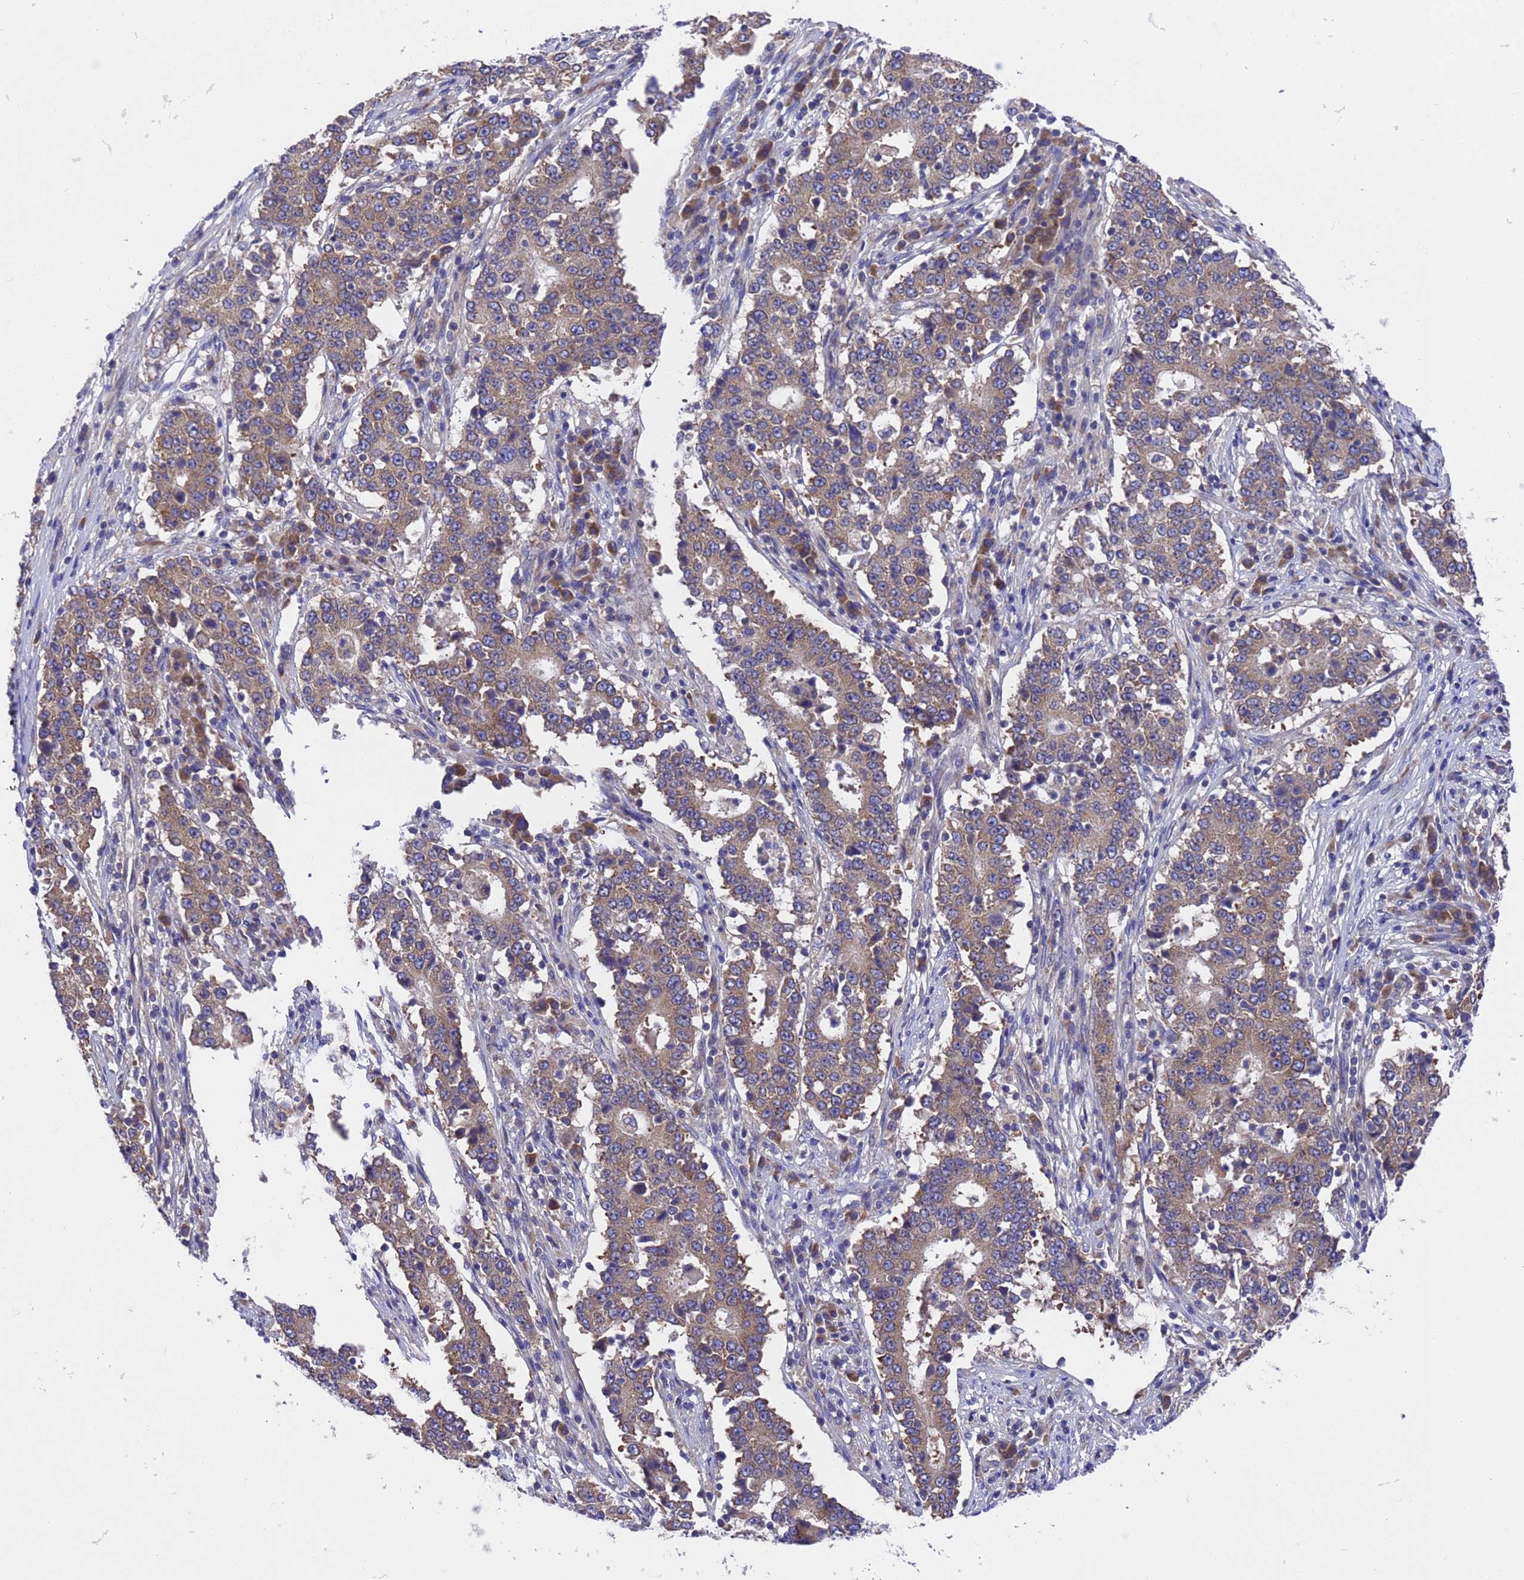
{"staining": {"intensity": "weak", "quantity": ">75%", "location": "cytoplasmic/membranous"}, "tissue": "stomach cancer", "cell_type": "Tumor cells", "image_type": "cancer", "snomed": [{"axis": "morphology", "description": "Adenocarcinoma, NOS"}, {"axis": "topography", "description": "Stomach"}], "caption": "Stomach adenocarcinoma was stained to show a protein in brown. There is low levels of weak cytoplasmic/membranous positivity in approximately >75% of tumor cells.", "gene": "DCAF12L2", "patient": {"sex": "male", "age": 59}}